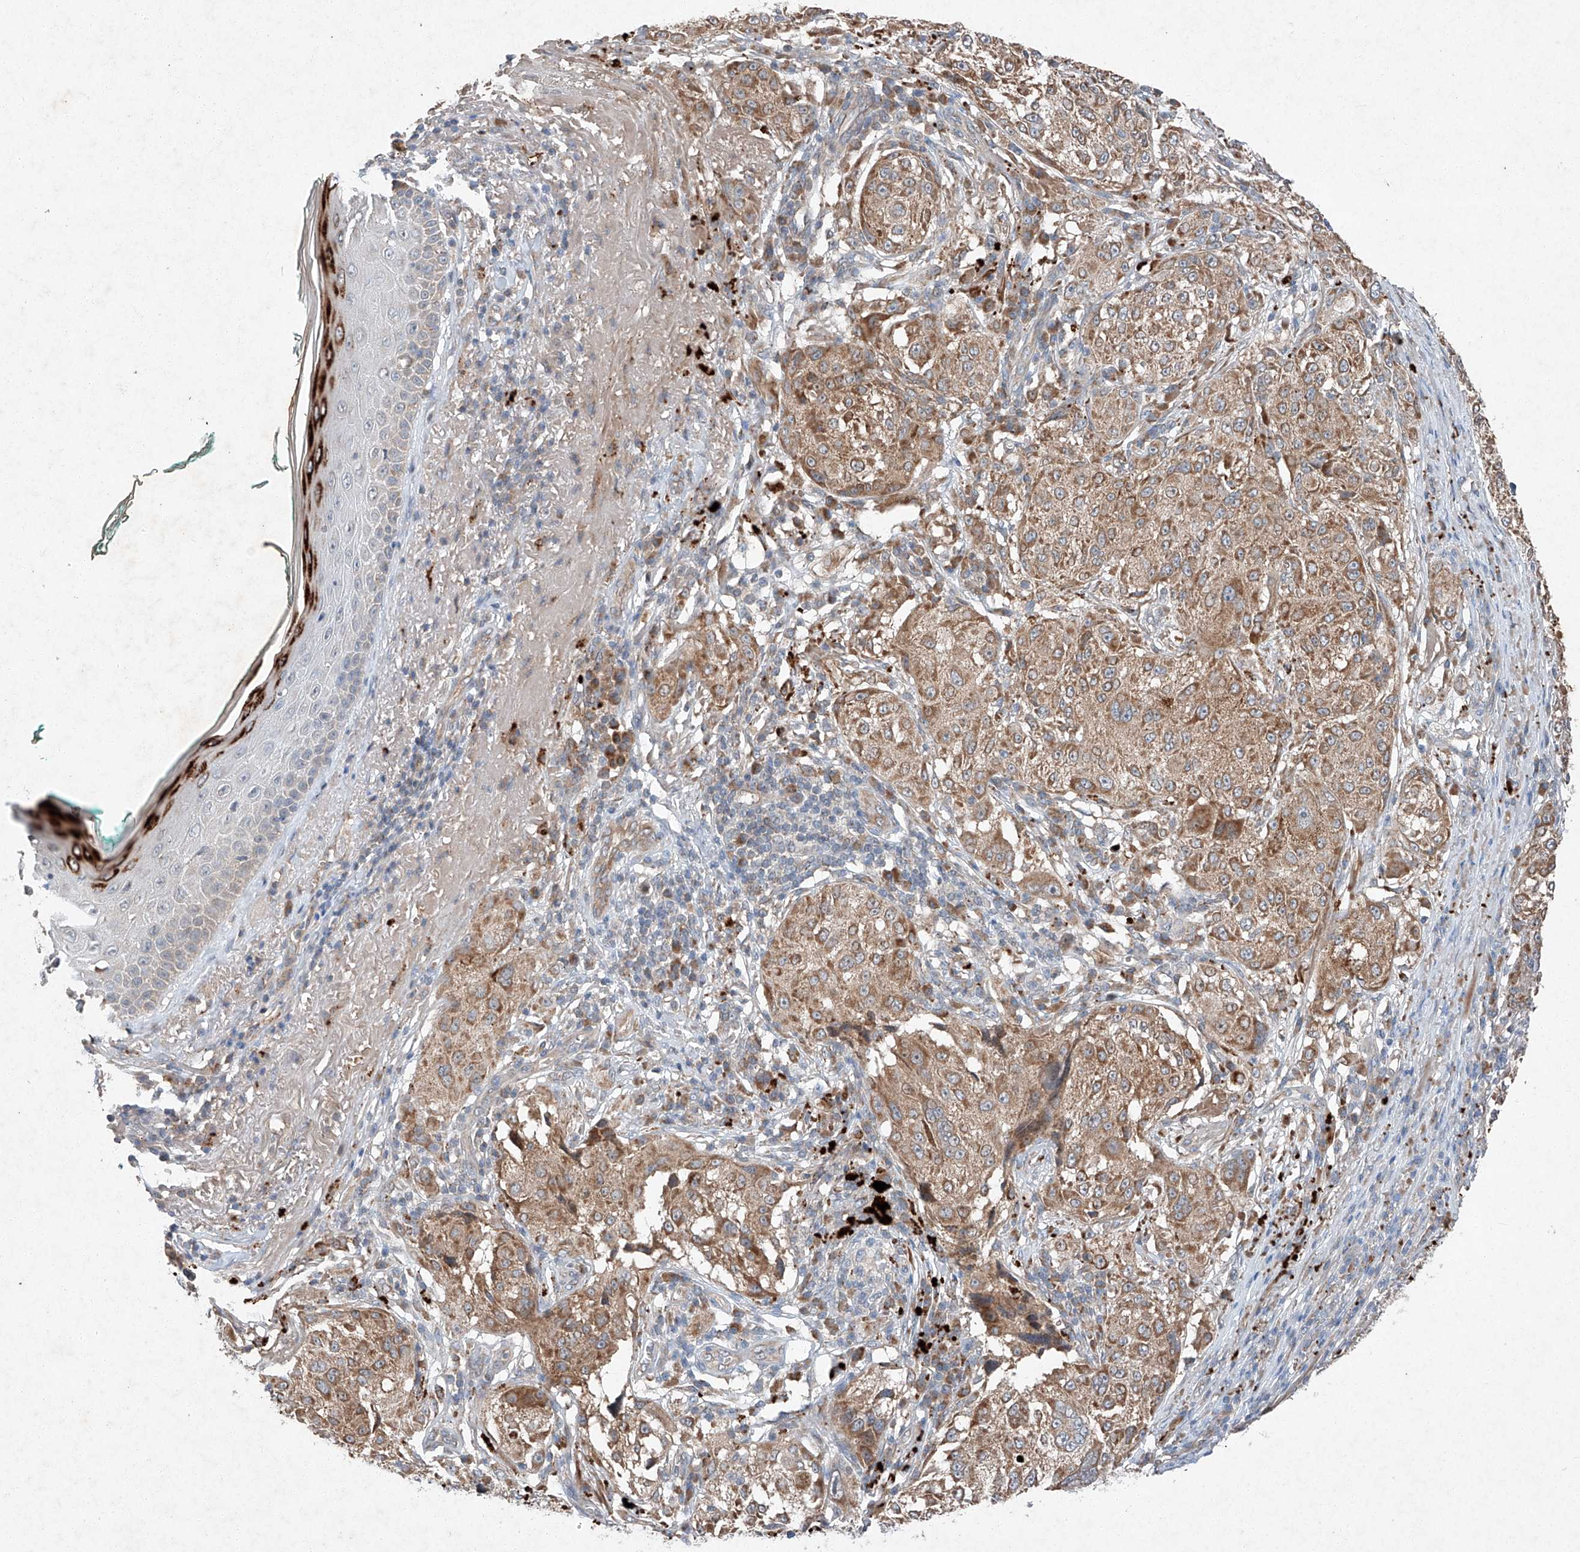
{"staining": {"intensity": "moderate", "quantity": ">75%", "location": "cytoplasmic/membranous"}, "tissue": "melanoma", "cell_type": "Tumor cells", "image_type": "cancer", "snomed": [{"axis": "morphology", "description": "Necrosis, NOS"}, {"axis": "morphology", "description": "Malignant melanoma, NOS"}, {"axis": "topography", "description": "Skin"}], "caption": "Melanoma stained for a protein demonstrates moderate cytoplasmic/membranous positivity in tumor cells.", "gene": "RUSC1", "patient": {"sex": "female", "age": 87}}